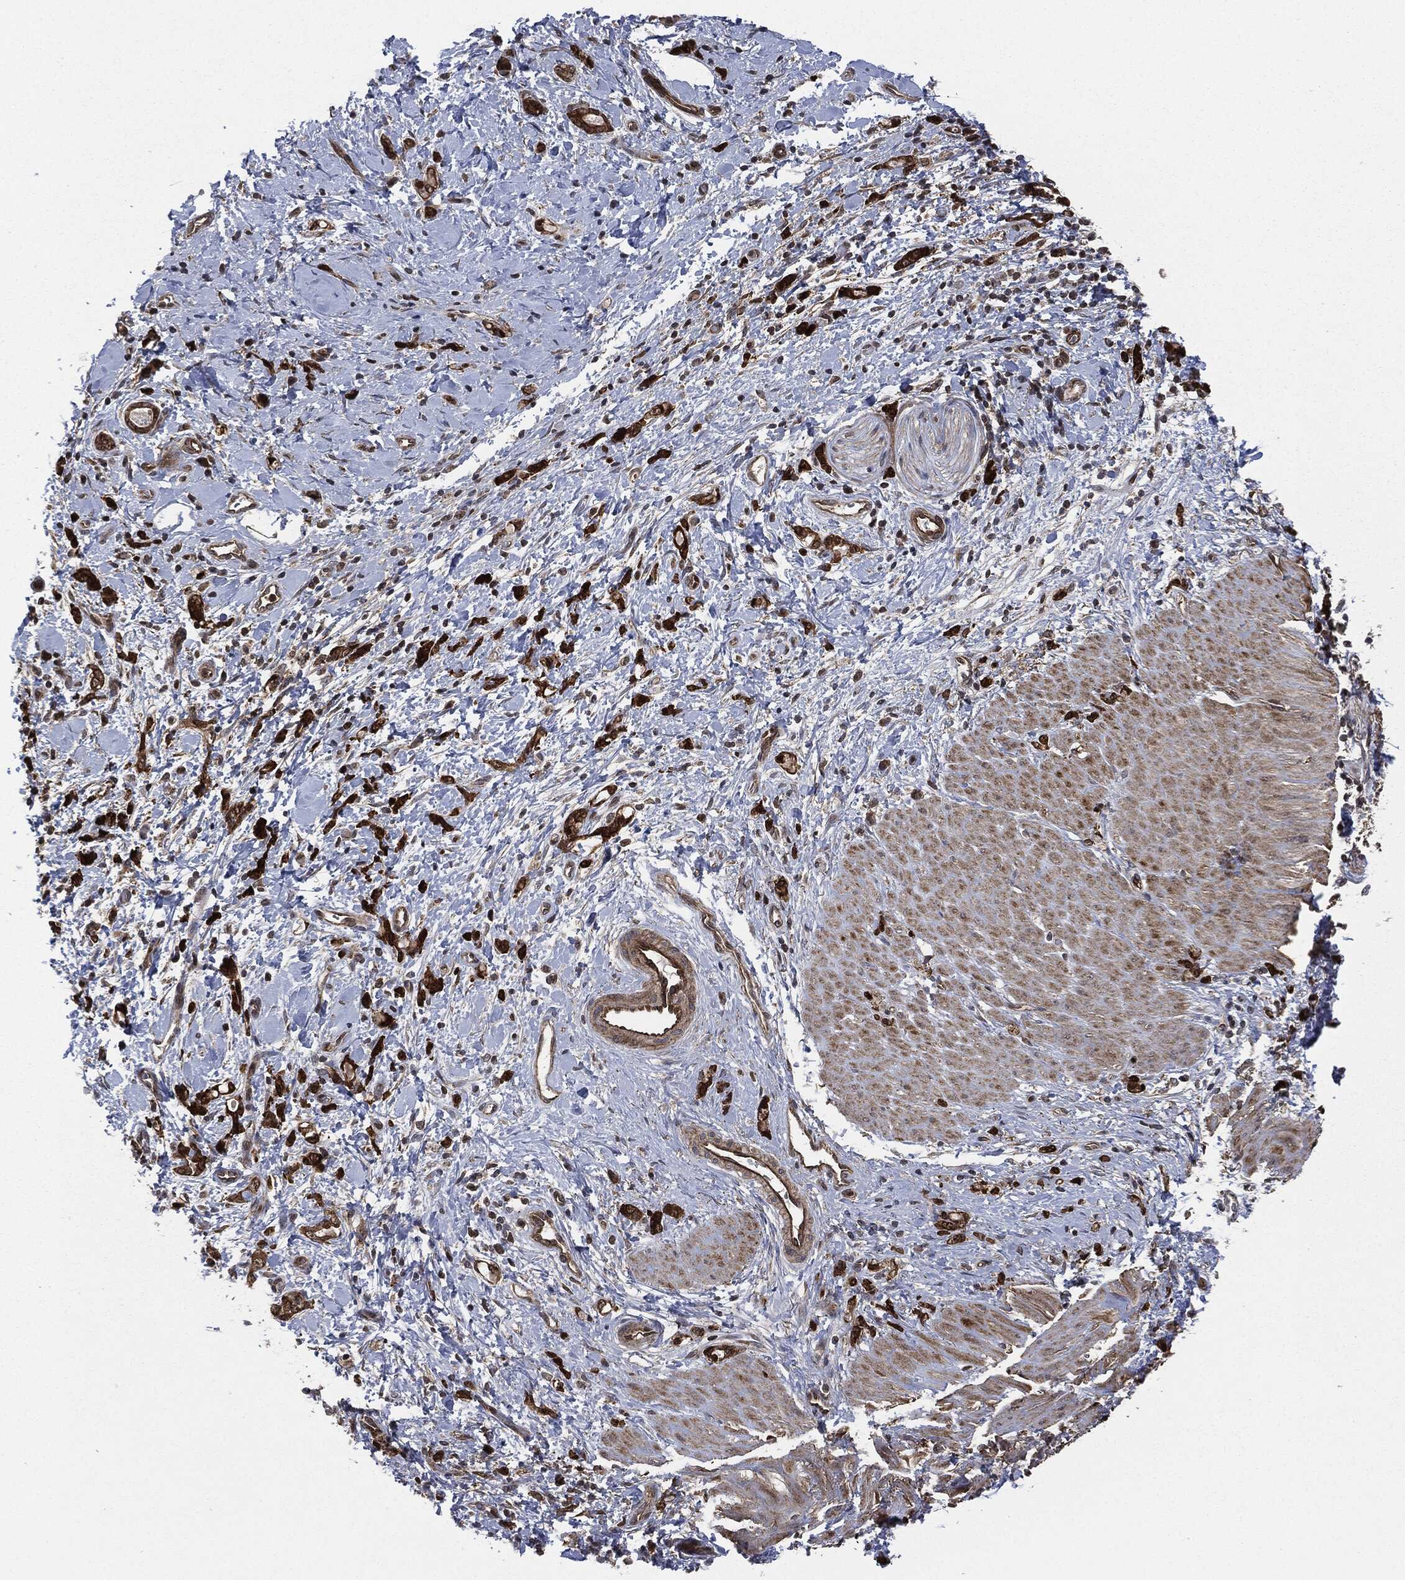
{"staining": {"intensity": "strong", "quantity": ">75%", "location": "cytoplasmic/membranous"}, "tissue": "stomach cancer", "cell_type": "Tumor cells", "image_type": "cancer", "snomed": [{"axis": "morphology", "description": "Normal tissue, NOS"}, {"axis": "morphology", "description": "Adenocarcinoma, NOS"}, {"axis": "topography", "description": "Stomach"}], "caption": "High-power microscopy captured an IHC micrograph of stomach cancer, revealing strong cytoplasmic/membranous positivity in about >75% of tumor cells. The staining was performed using DAB (3,3'-diaminobenzidine) to visualize the protein expression in brown, while the nuclei were stained in blue with hematoxylin (Magnification: 20x).", "gene": "HRAS", "patient": {"sex": "male", "age": 67}}